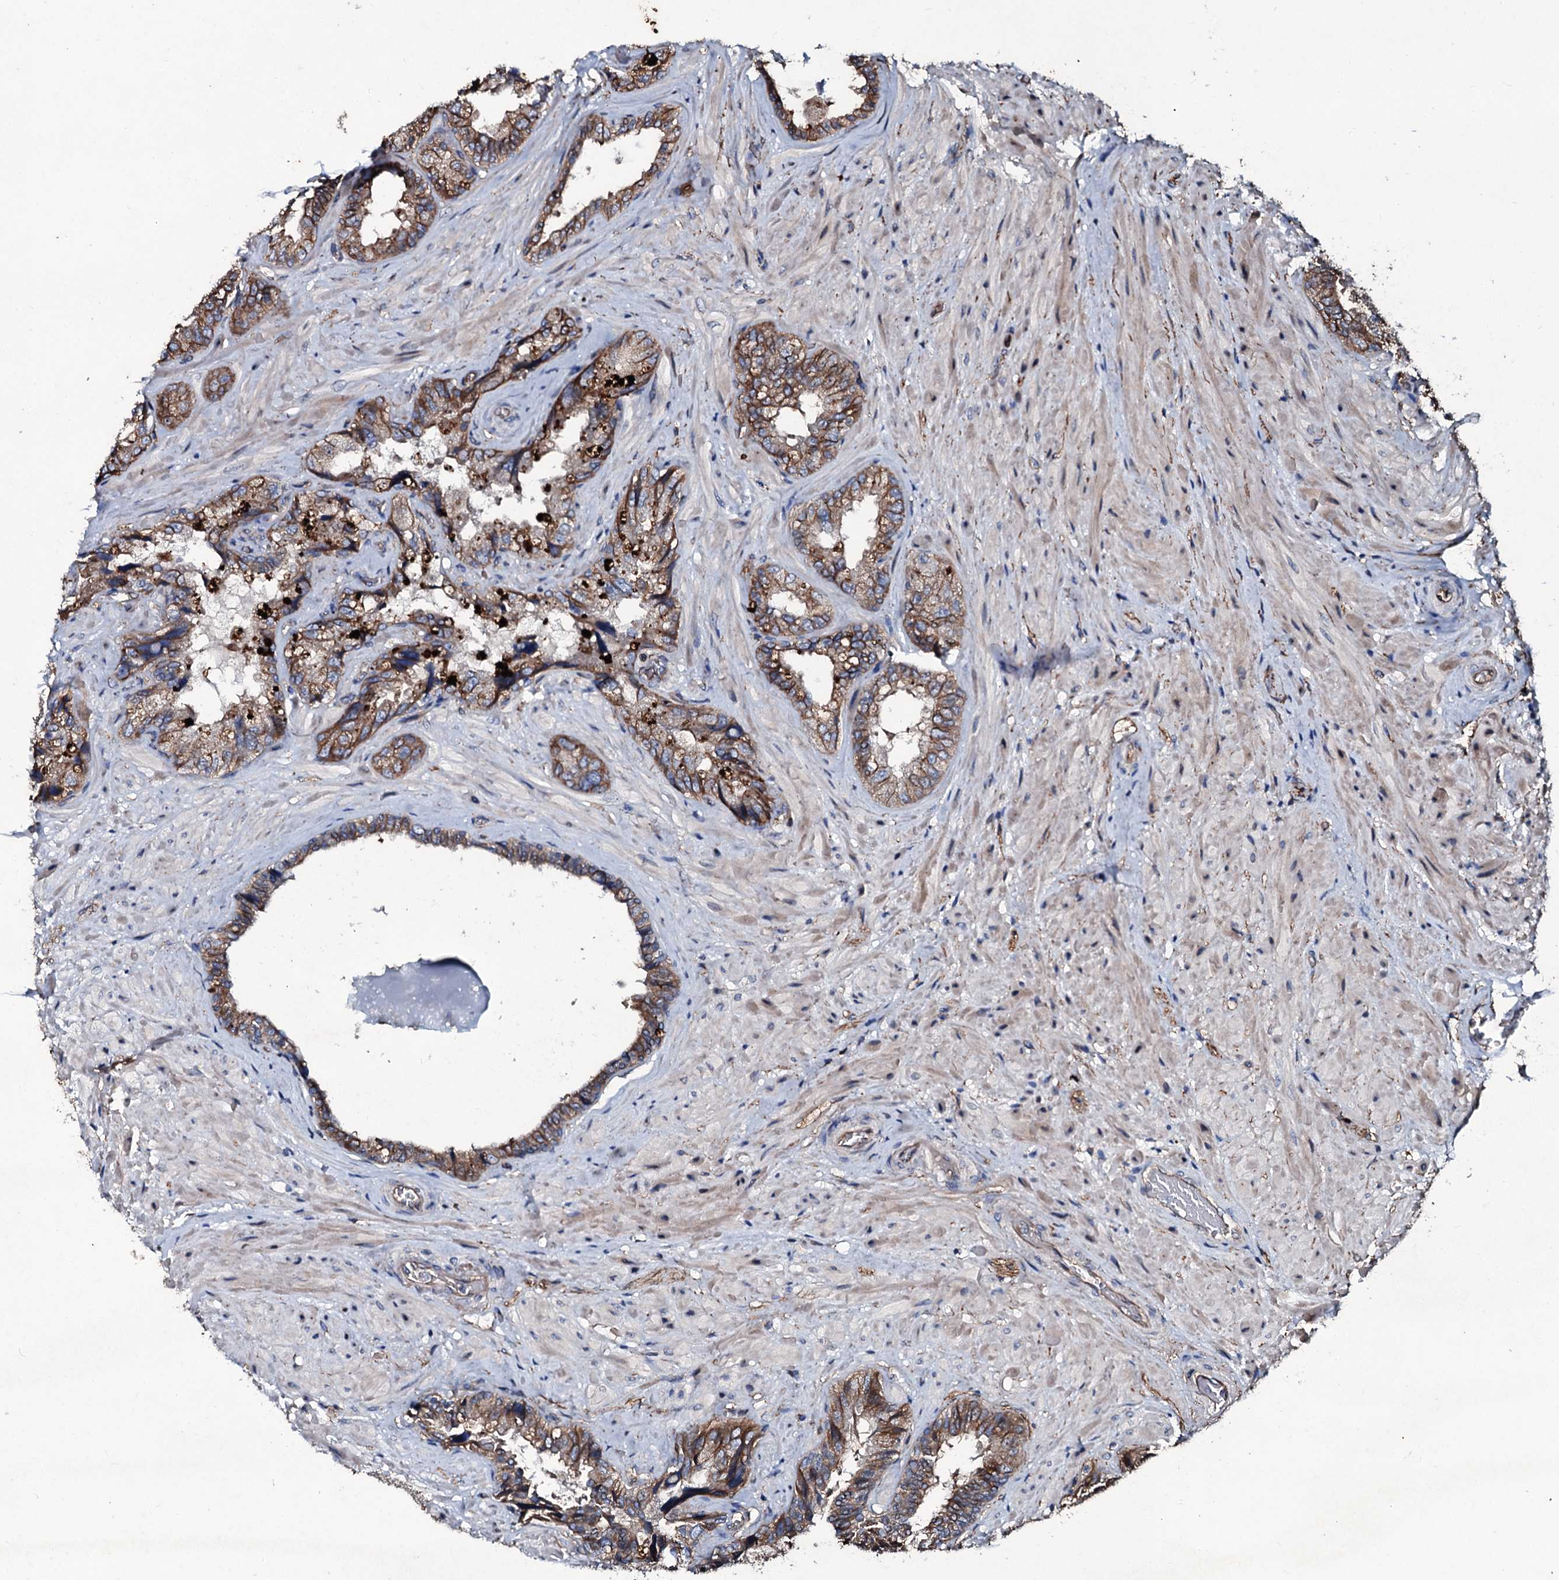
{"staining": {"intensity": "strong", "quantity": ">75%", "location": "cytoplasmic/membranous"}, "tissue": "seminal vesicle", "cell_type": "Glandular cells", "image_type": "normal", "snomed": [{"axis": "morphology", "description": "Normal tissue, NOS"}, {"axis": "topography", "description": "Prostate and seminal vesicle, NOS"}, {"axis": "topography", "description": "Prostate"}, {"axis": "topography", "description": "Seminal veicle"}], "caption": "The immunohistochemical stain shows strong cytoplasmic/membranous staining in glandular cells of unremarkable seminal vesicle.", "gene": "DMAC2", "patient": {"sex": "male", "age": 67}}